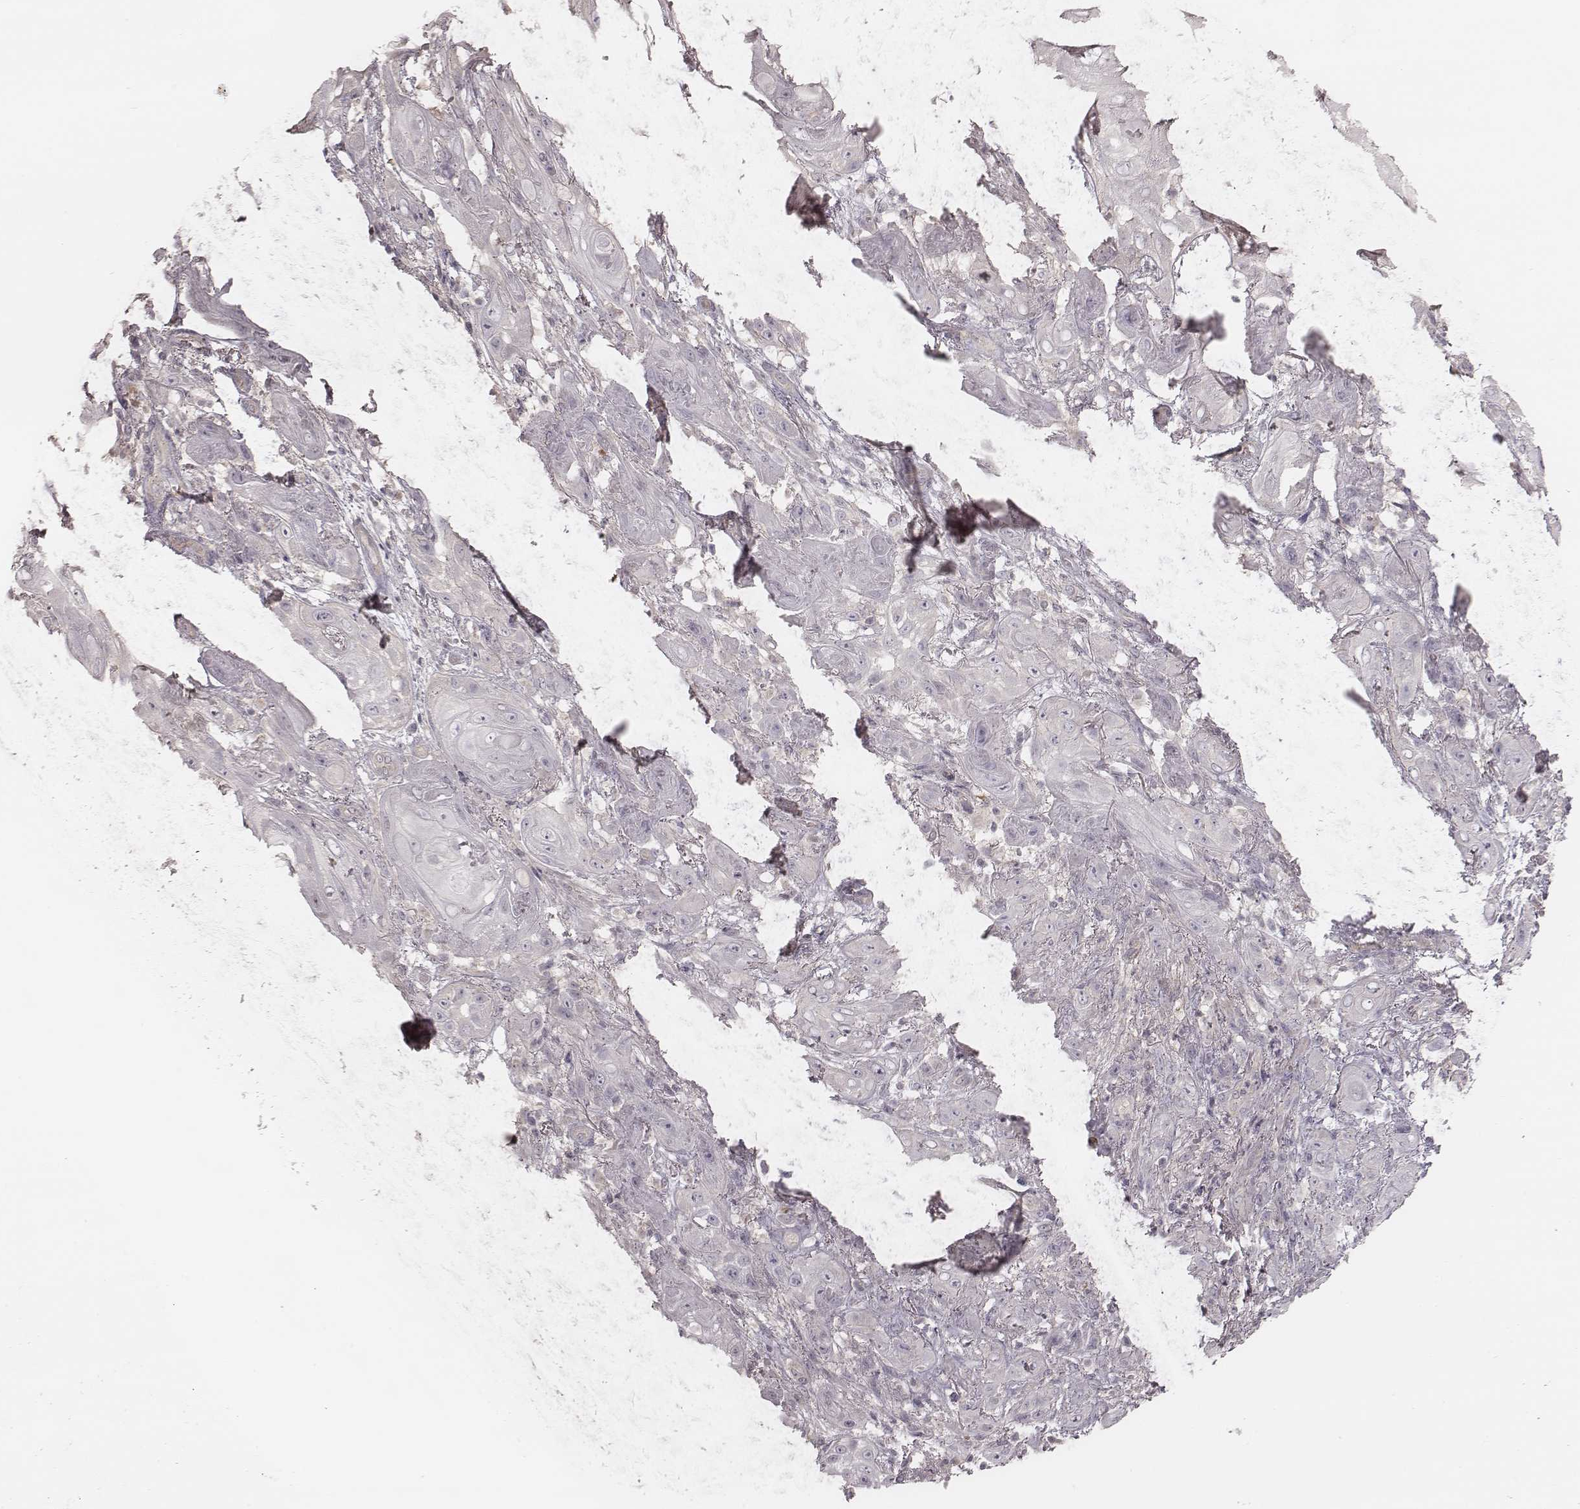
{"staining": {"intensity": "negative", "quantity": "none", "location": "none"}, "tissue": "skin cancer", "cell_type": "Tumor cells", "image_type": "cancer", "snomed": [{"axis": "morphology", "description": "Squamous cell carcinoma, NOS"}, {"axis": "topography", "description": "Skin"}], "caption": "Photomicrograph shows no significant protein positivity in tumor cells of skin squamous cell carcinoma.", "gene": "TDRD5", "patient": {"sex": "male", "age": 62}}